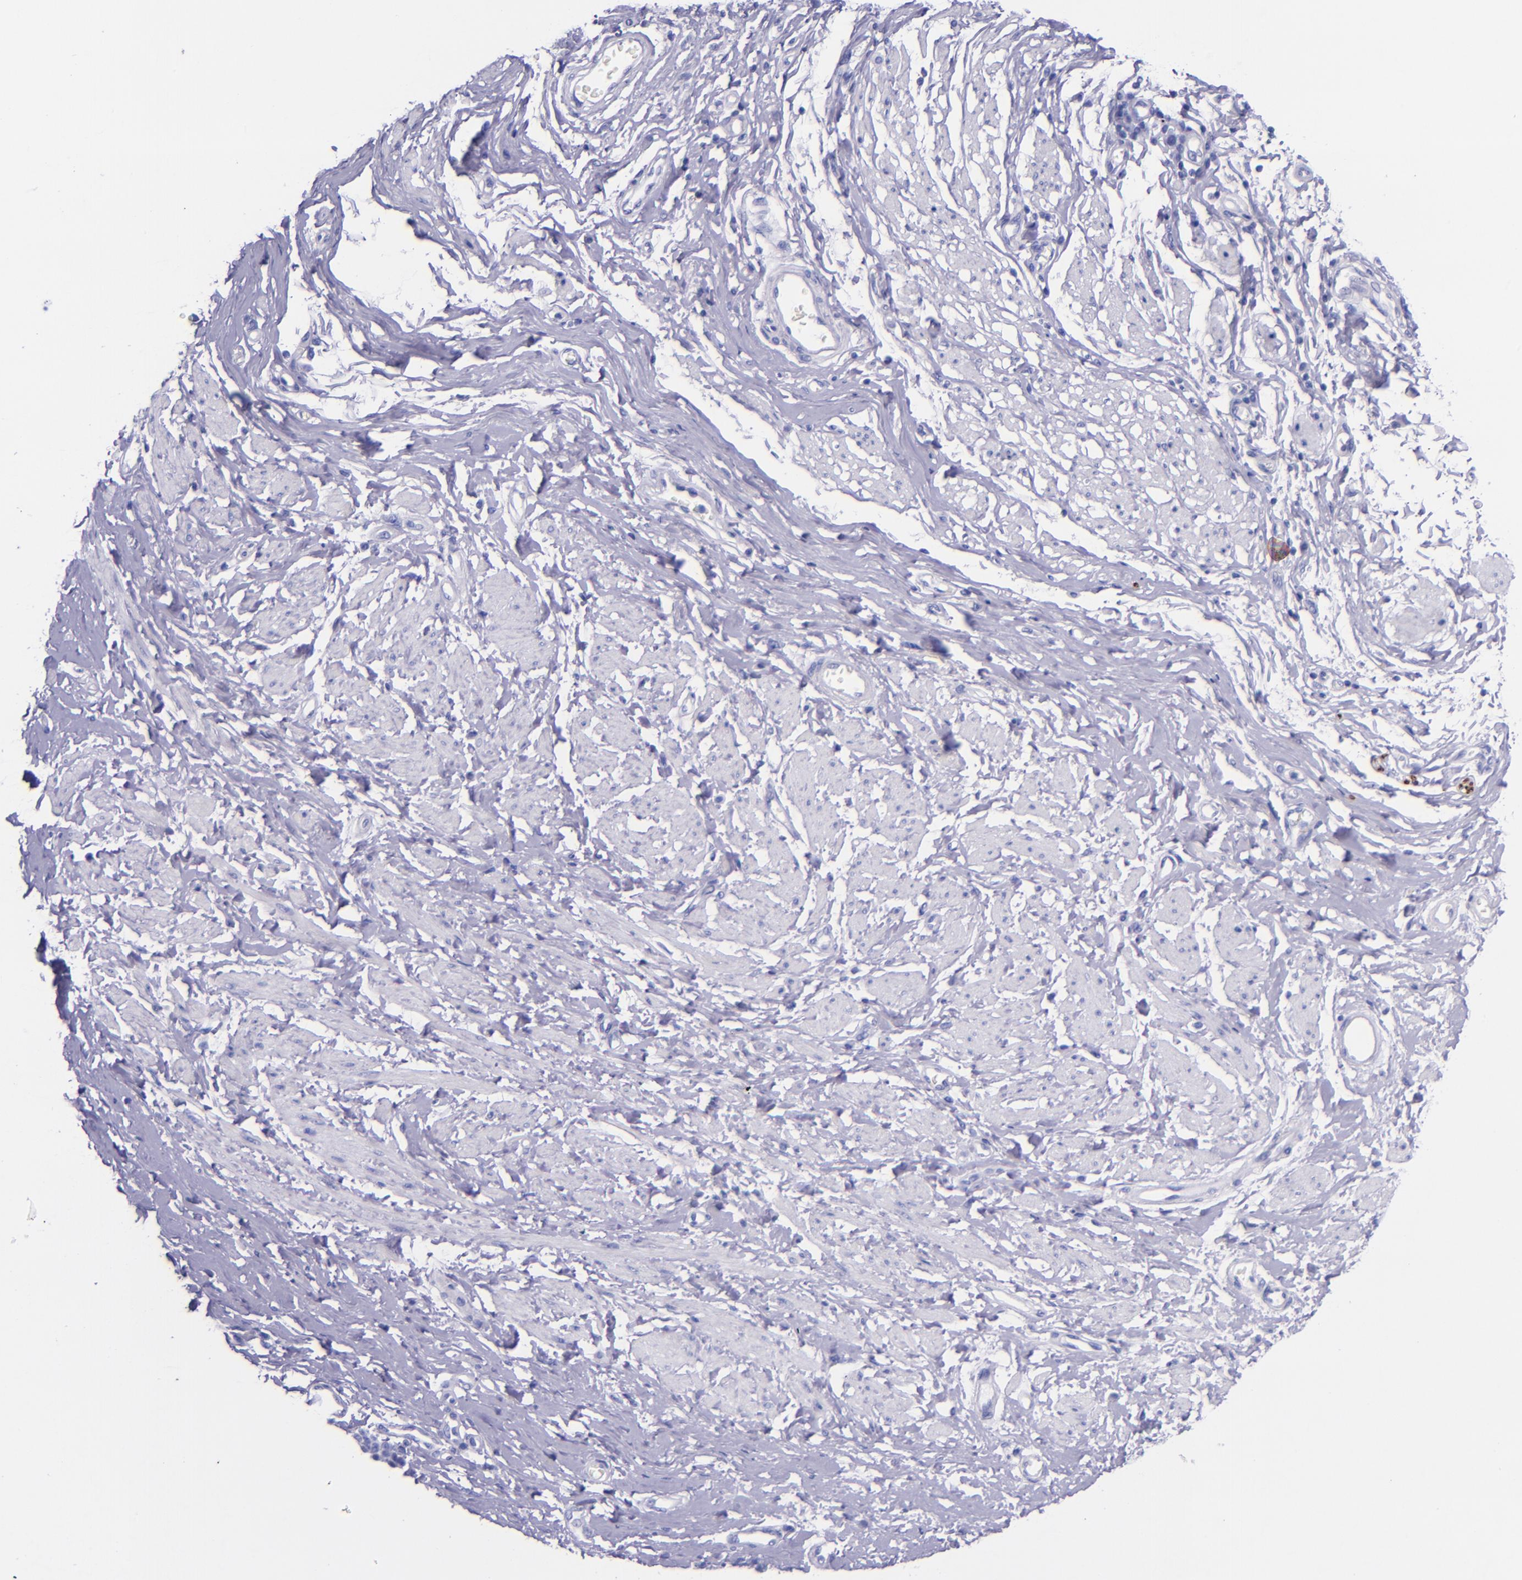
{"staining": {"intensity": "negative", "quantity": "none", "location": "none"}, "tissue": "esophagus", "cell_type": "Squamous epithelial cells", "image_type": "normal", "snomed": [{"axis": "morphology", "description": "Normal tissue, NOS"}, {"axis": "topography", "description": "Esophagus"}], "caption": "DAB (3,3'-diaminobenzidine) immunohistochemical staining of normal esophagus displays no significant expression in squamous epithelial cells.", "gene": "MBP", "patient": {"sex": "male", "age": 70}}